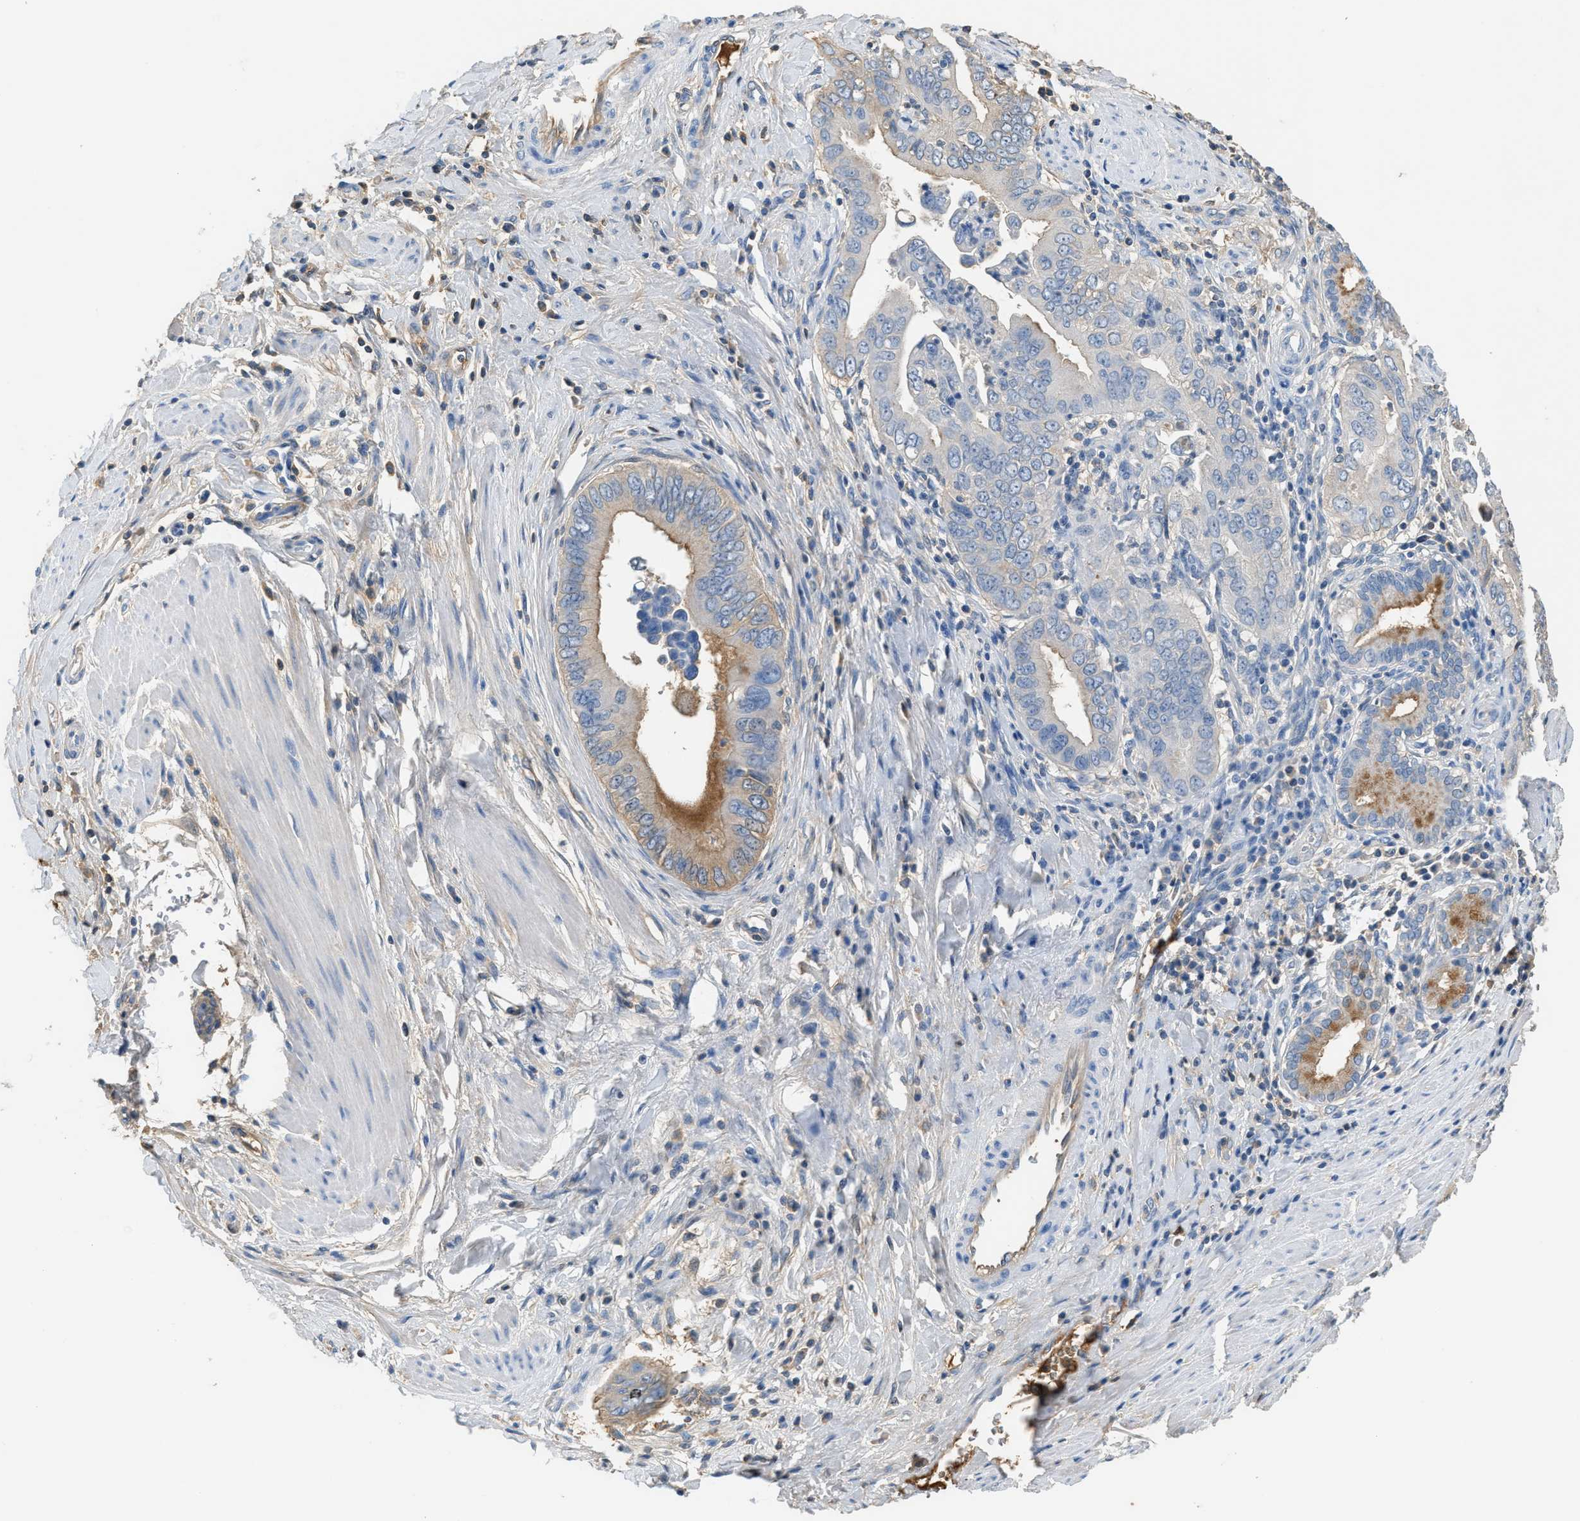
{"staining": {"intensity": "moderate", "quantity": "<25%", "location": "cytoplasmic/membranous"}, "tissue": "pancreatic cancer", "cell_type": "Tumor cells", "image_type": "cancer", "snomed": [{"axis": "morphology", "description": "Normal tissue, NOS"}, {"axis": "topography", "description": "Lymph node"}], "caption": "Immunohistochemistry (DAB (3,3'-diaminobenzidine)) staining of pancreatic cancer shows moderate cytoplasmic/membranous protein expression in approximately <25% of tumor cells. The staining was performed using DAB, with brown indicating positive protein expression. Nuclei are stained blue with hematoxylin.", "gene": "CFI", "patient": {"sex": "male", "age": 50}}